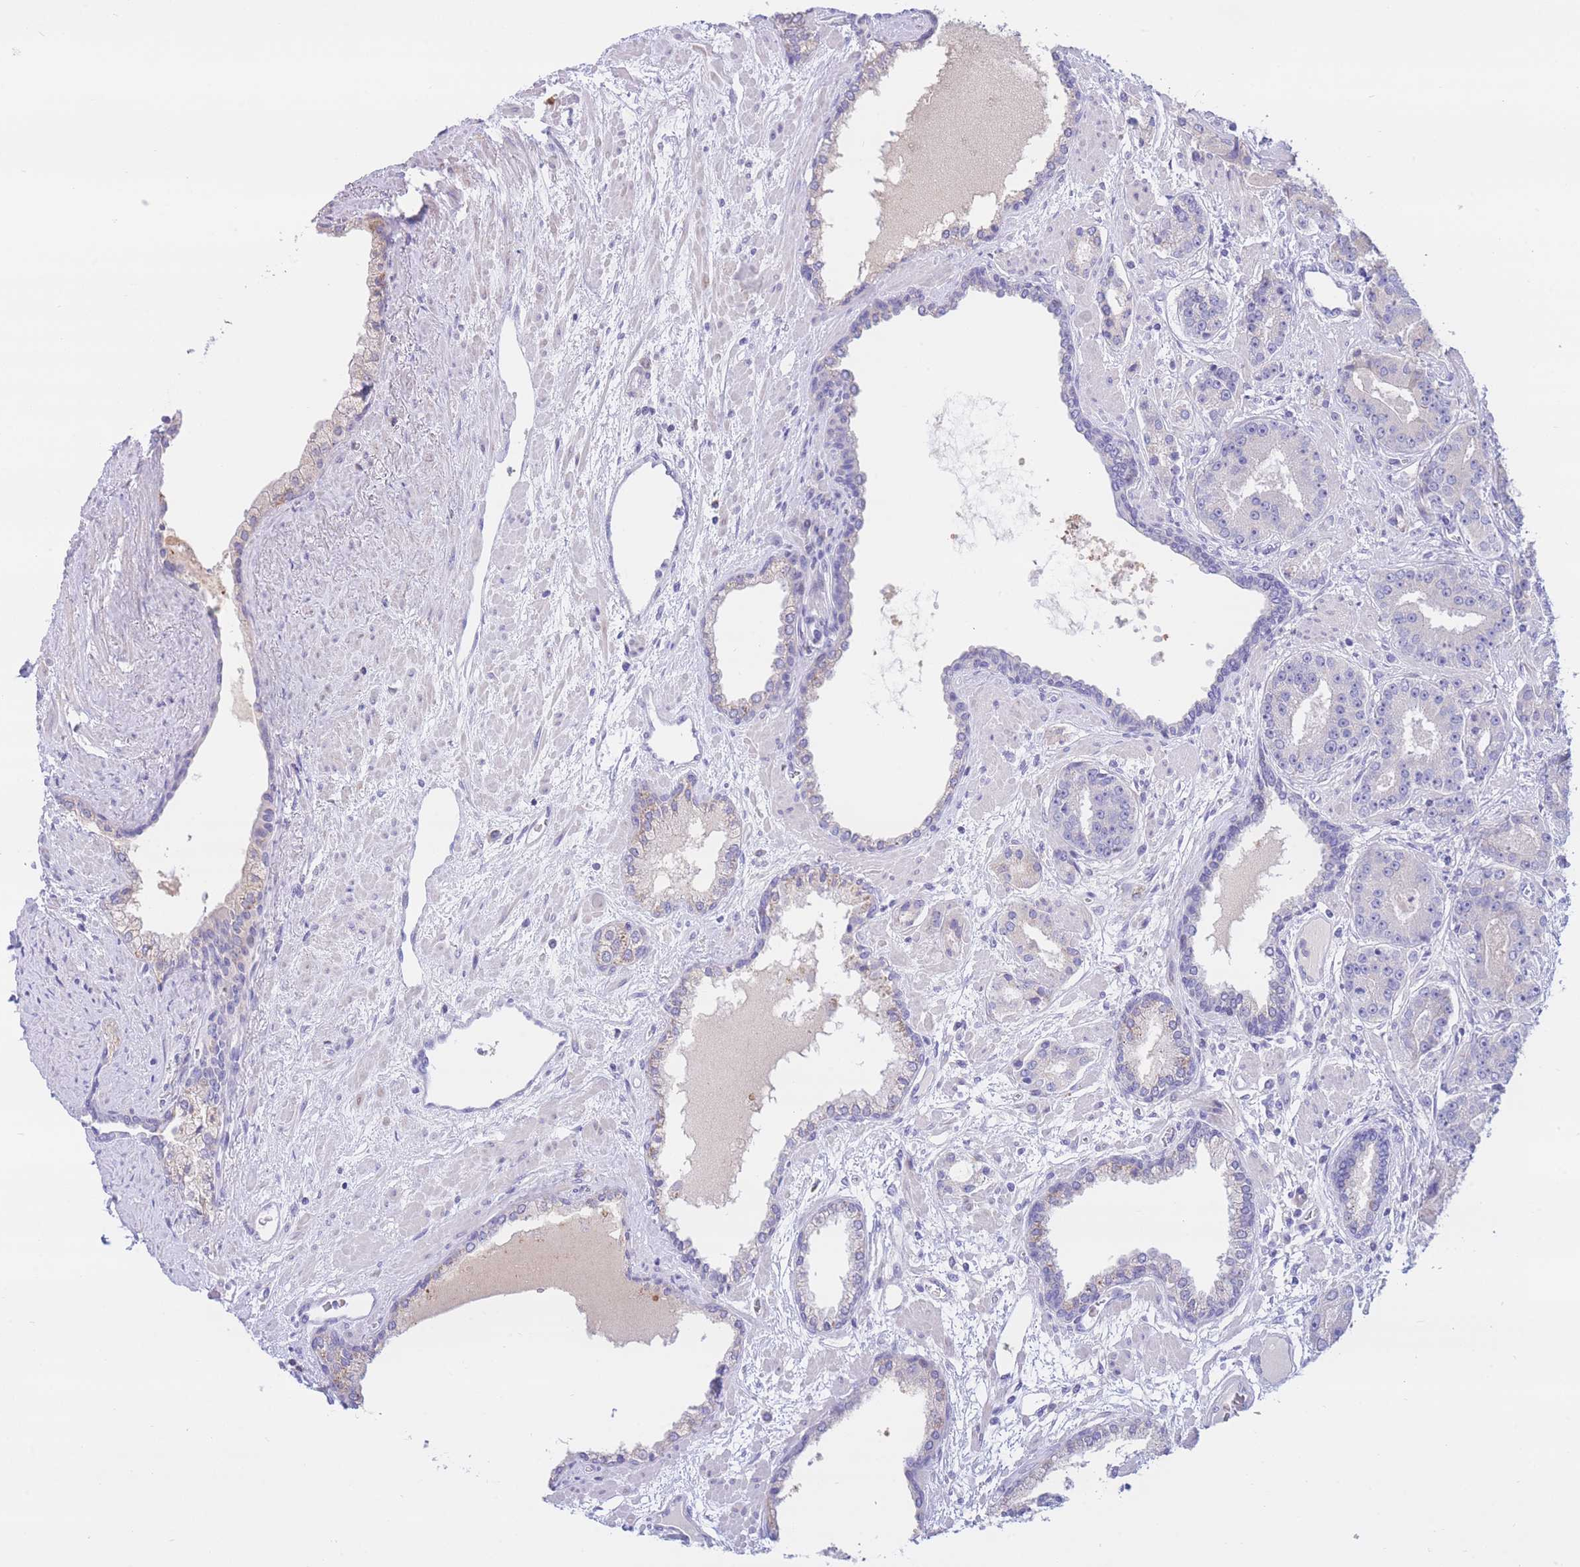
{"staining": {"intensity": "negative", "quantity": "none", "location": "none"}, "tissue": "prostate cancer", "cell_type": "Tumor cells", "image_type": "cancer", "snomed": [{"axis": "morphology", "description": "Adenocarcinoma, High grade"}, {"axis": "topography", "description": "Prostate"}], "caption": "Tumor cells are negative for protein expression in human adenocarcinoma (high-grade) (prostate).", "gene": "RPL39L", "patient": {"sex": "male", "age": 71}}